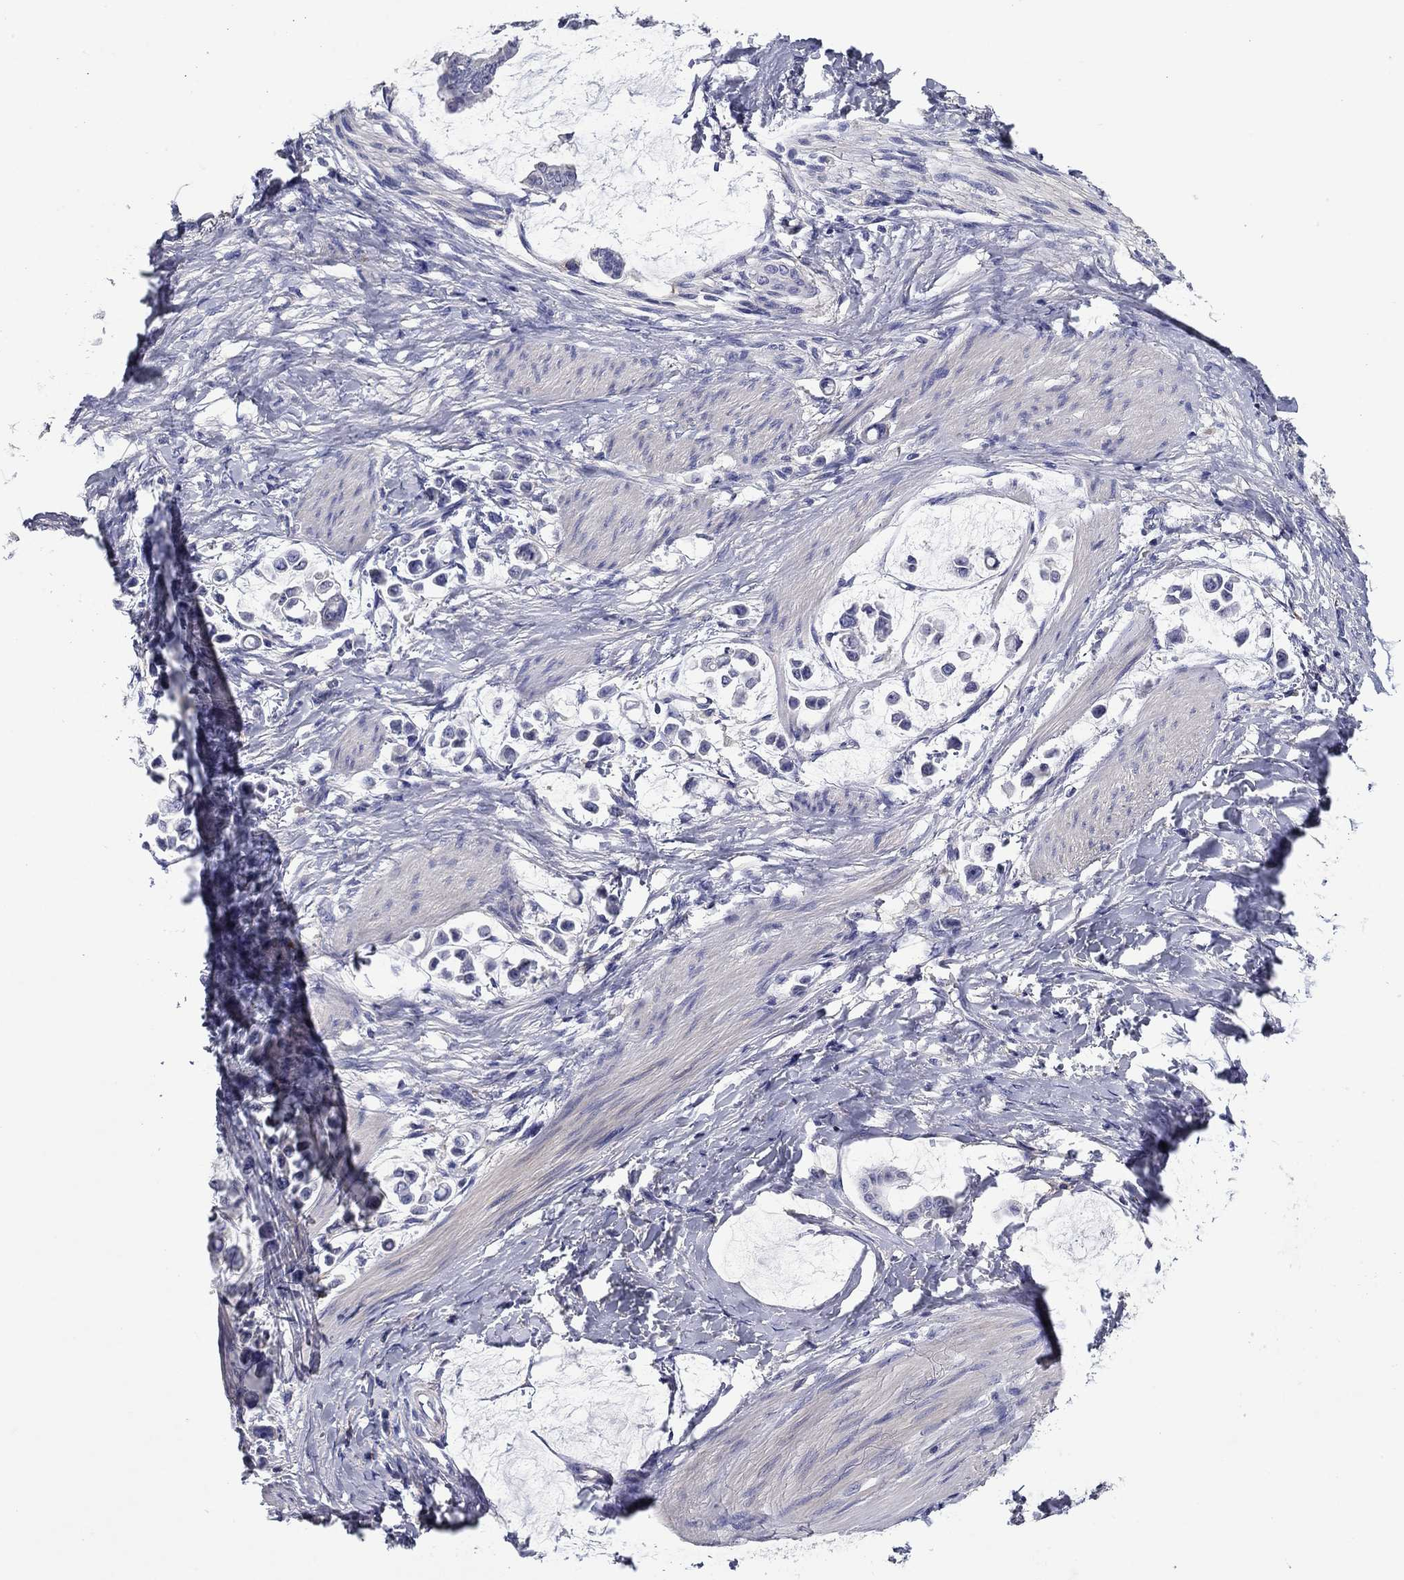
{"staining": {"intensity": "negative", "quantity": "none", "location": "none"}, "tissue": "stomach cancer", "cell_type": "Tumor cells", "image_type": "cancer", "snomed": [{"axis": "morphology", "description": "Adenocarcinoma, NOS"}, {"axis": "topography", "description": "Stomach"}], "caption": "Photomicrograph shows no protein expression in tumor cells of stomach cancer tissue. Nuclei are stained in blue.", "gene": "CNDP1", "patient": {"sex": "male", "age": 82}}